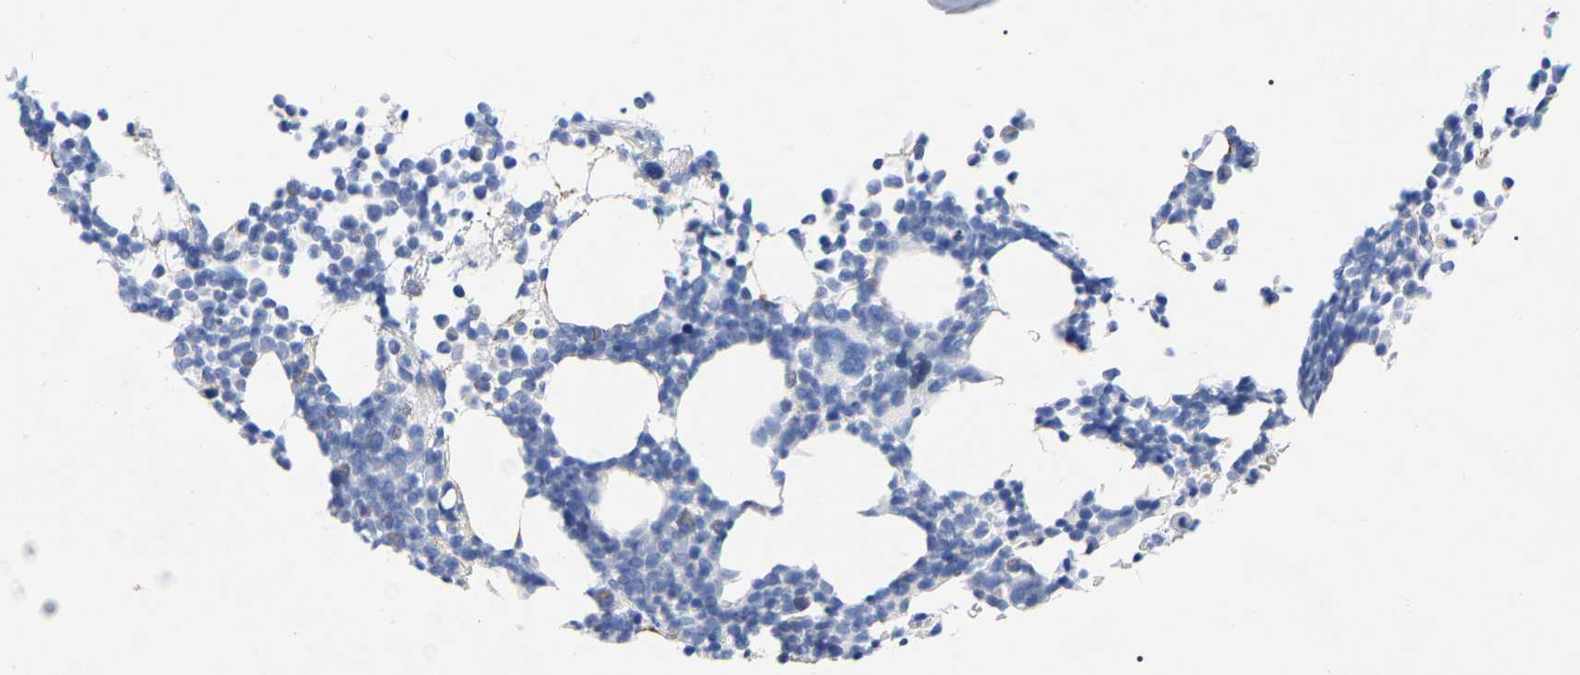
{"staining": {"intensity": "negative", "quantity": "none", "location": "none"}, "tissue": "bone marrow", "cell_type": "Hematopoietic cells", "image_type": "normal", "snomed": [{"axis": "morphology", "description": "Normal tissue, NOS"}, {"axis": "morphology", "description": "Inflammation, NOS"}, {"axis": "topography", "description": "Bone marrow"}], "caption": "IHC micrograph of normal human bone marrow stained for a protein (brown), which displays no expression in hematopoietic cells.", "gene": "ZNF629", "patient": {"sex": "female", "age": 67}}